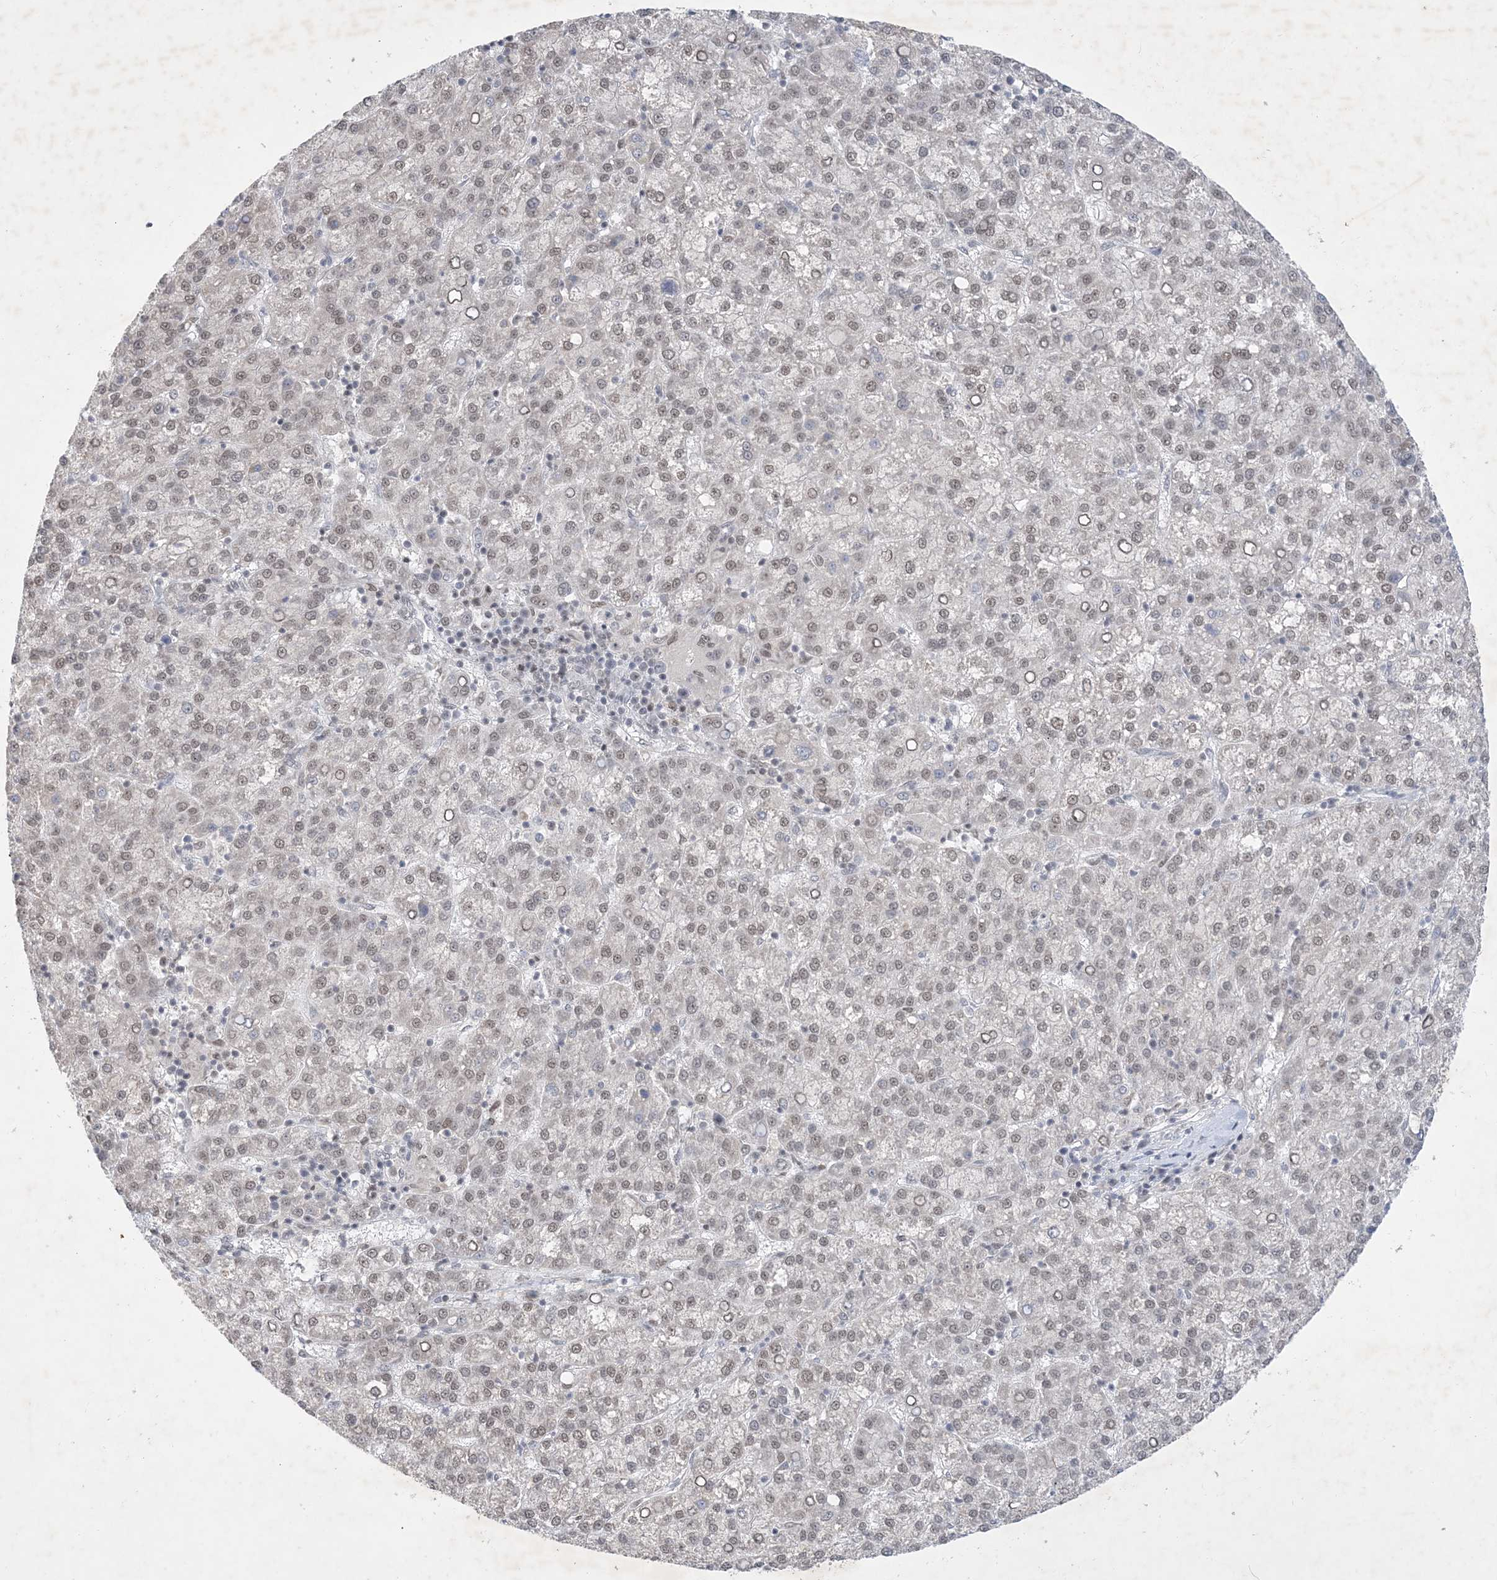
{"staining": {"intensity": "weak", "quantity": ">75%", "location": "nuclear"}, "tissue": "liver cancer", "cell_type": "Tumor cells", "image_type": "cancer", "snomed": [{"axis": "morphology", "description": "Carcinoma, Hepatocellular, NOS"}, {"axis": "topography", "description": "Liver"}], "caption": "Tumor cells show weak nuclear staining in approximately >75% of cells in liver cancer.", "gene": "ZNF674", "patient": {"sex": "female", "age": 58}}